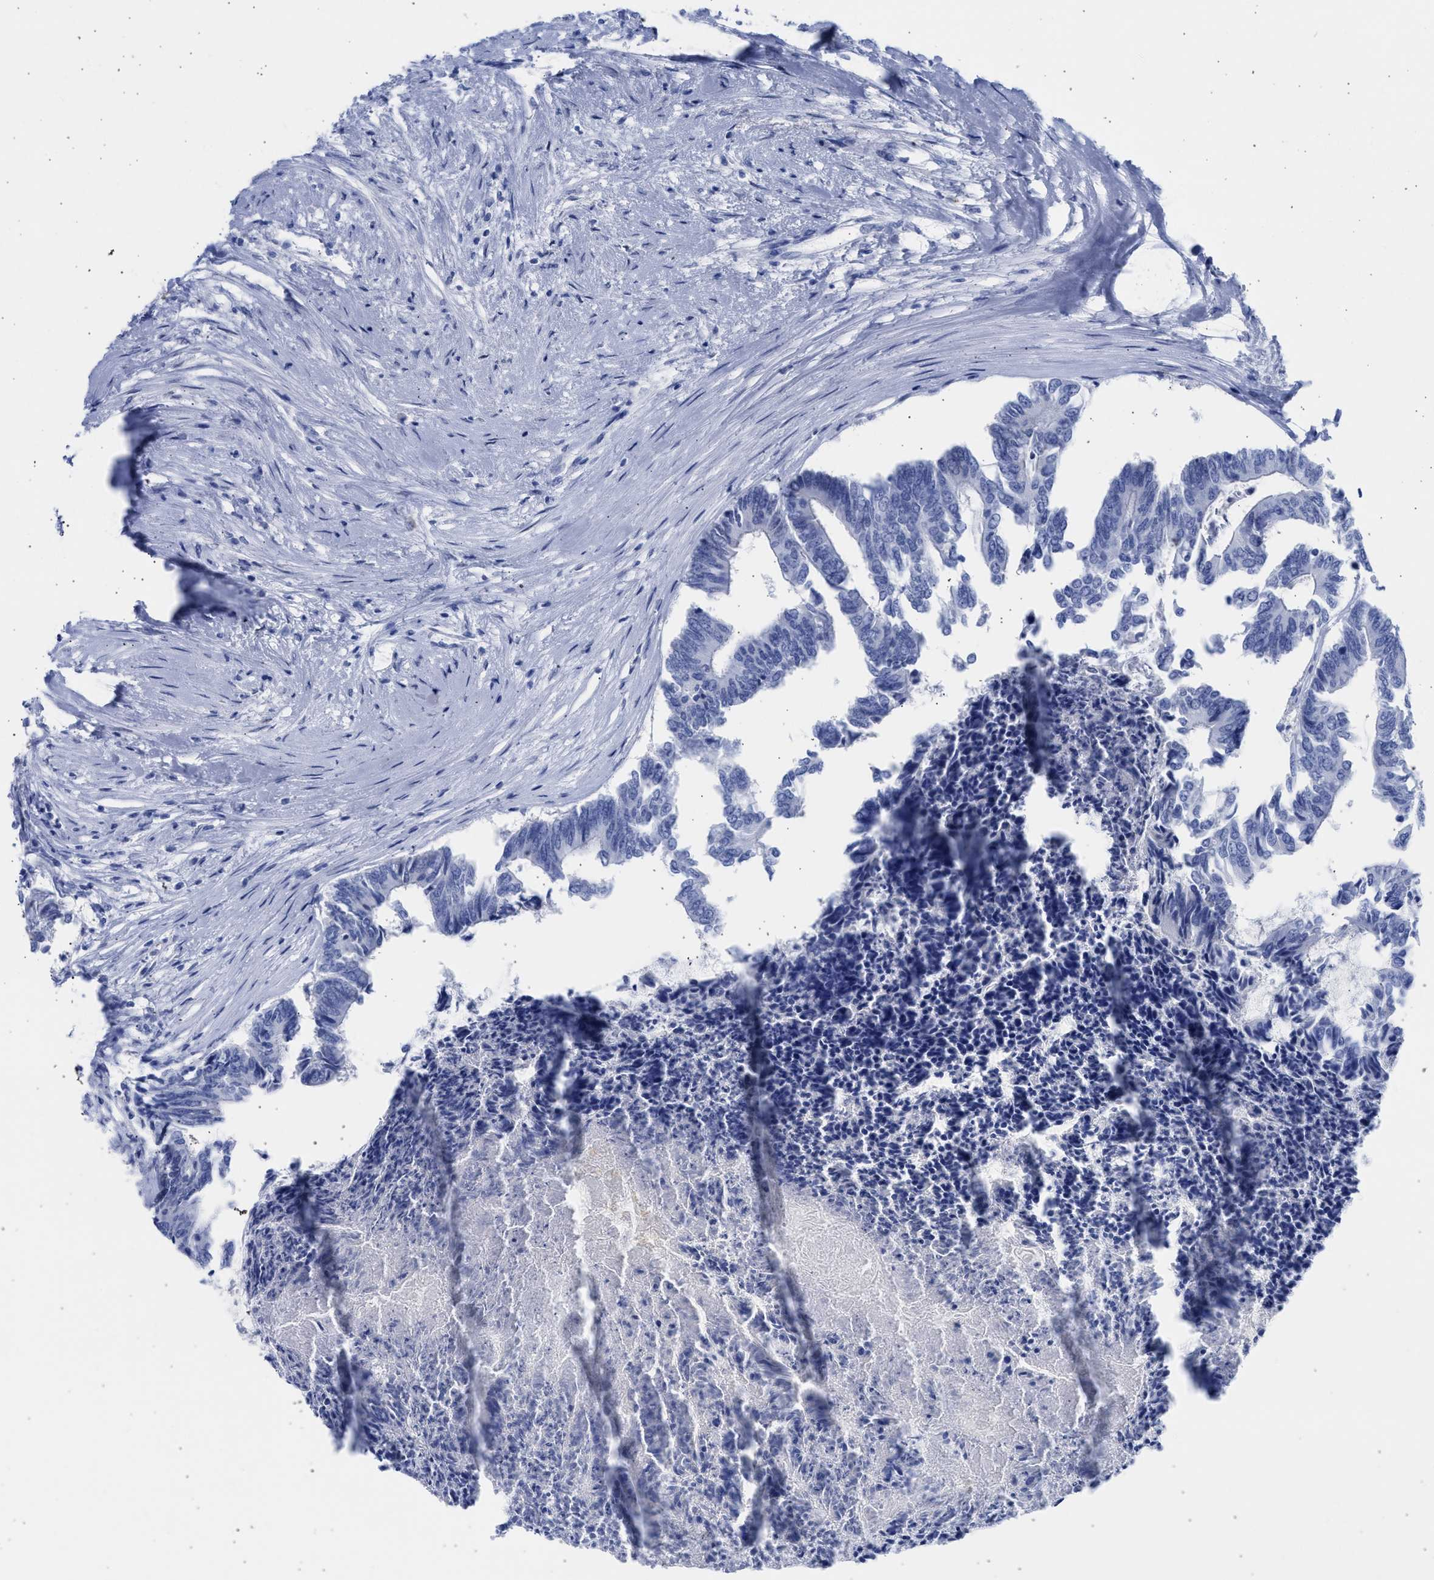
{"staining": {"intensity": "negative", "quantity": "none", "location": "none"}, "tissue": "colorectal cancer", "cell_type": "Tumor cells", "image_type": "cancer", "snomed": [{"axis": "morphology", "description": "Adenocarcinoma, NOS"}, {"axis": "topography", "description": "Rectum"}], "caption": "Tumor cells are negative for protein expression in human adenocarcinoma (colorectal).", "gene": "RSPH1", "patient": {"sex": "male", "age": 63}}